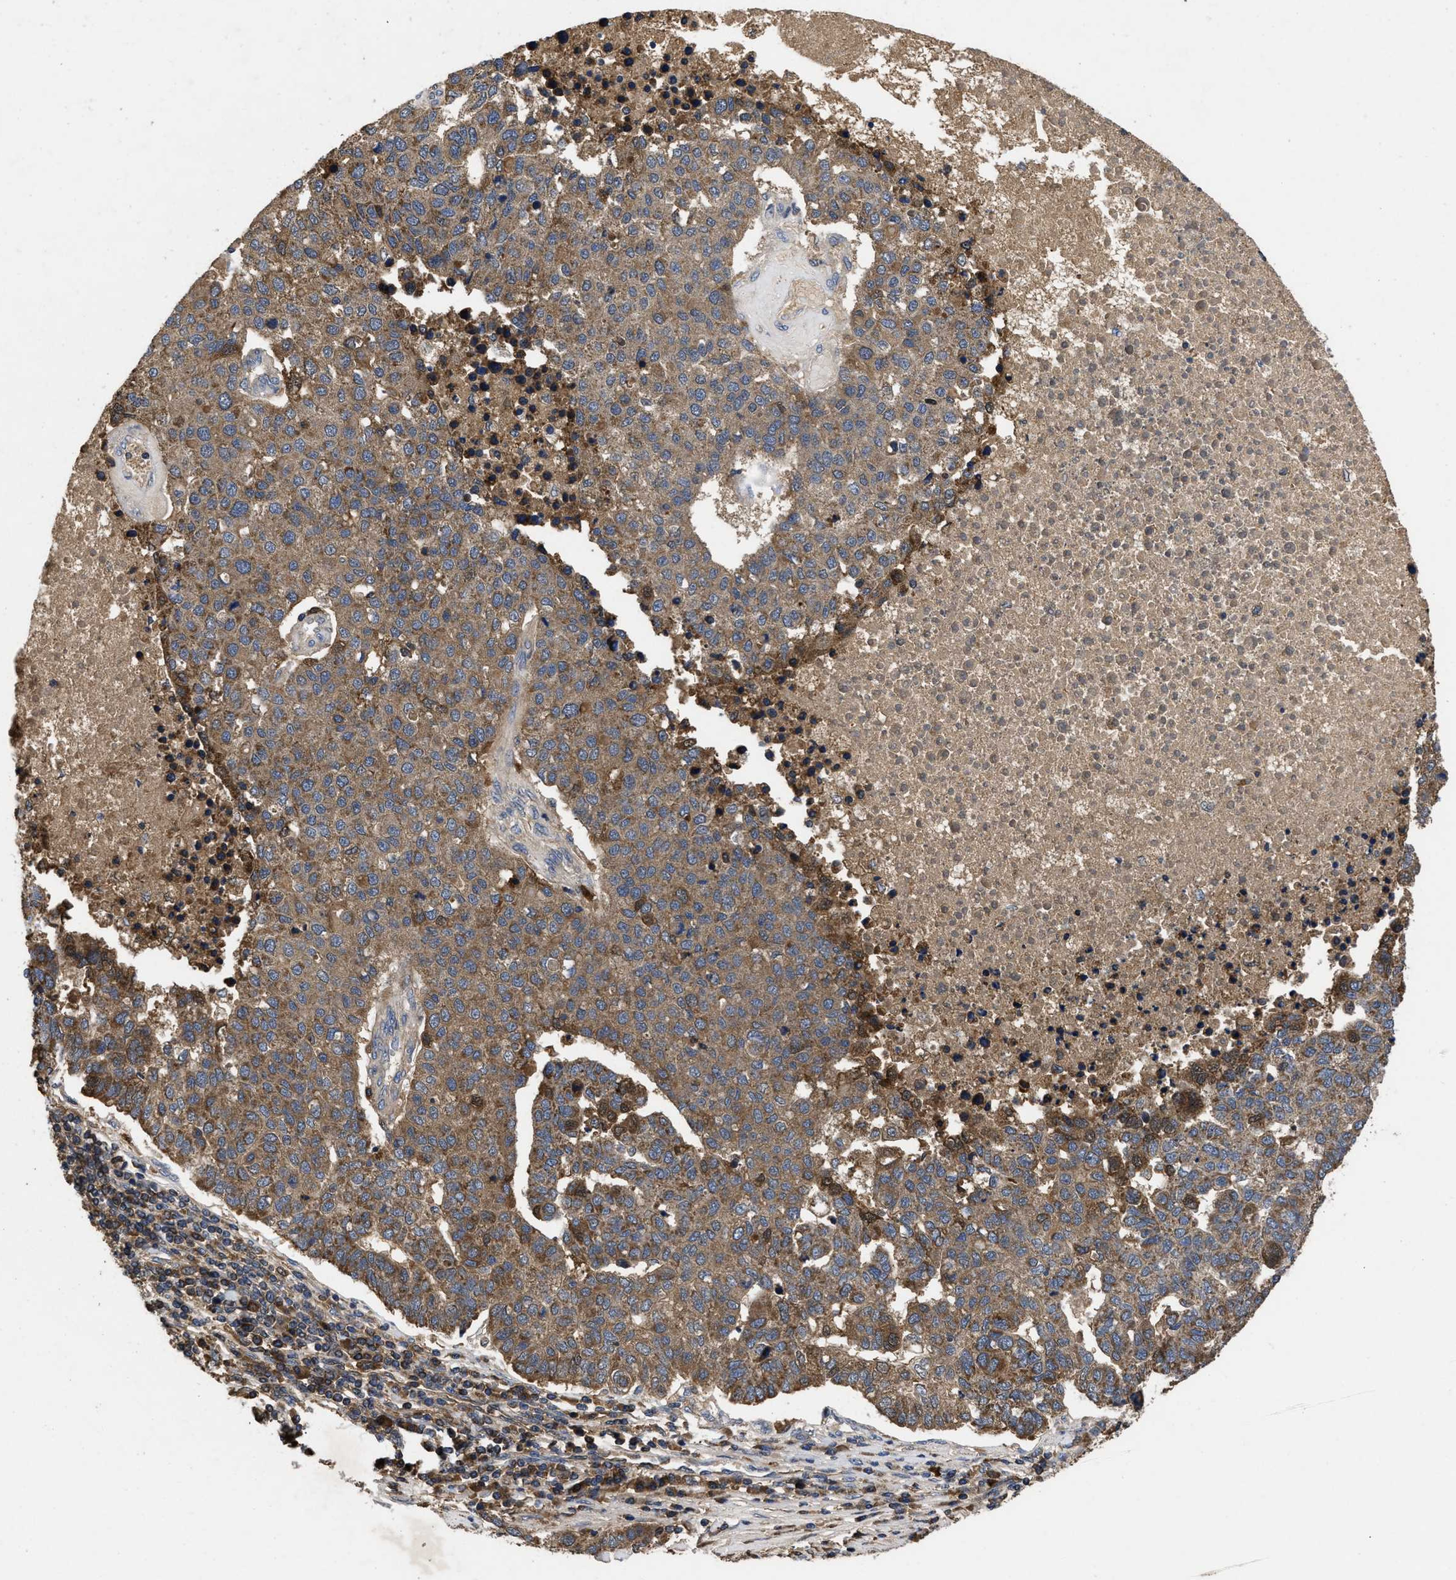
{"staining": {"intensity": "moderate", "quantity": ">75%", "location": "cytoplasmic/membranous"}, "tissue": "pancreatic cancer", "cell_type": "Tumor cells", "image_type": "cancer", "snomed": [{"axis": "morphology", "description": "Adenocarcinoma, NOS"}, {"axis": "topography", "description": "Pancreas"}], "caption": "An image of human pancreatic cancer stained for a protein exhibits moderate cytoplasmic/membranous brown staining in tumor cells.", "gene": "LRRC3", "patient": {"sex": "female", "age": 61}}